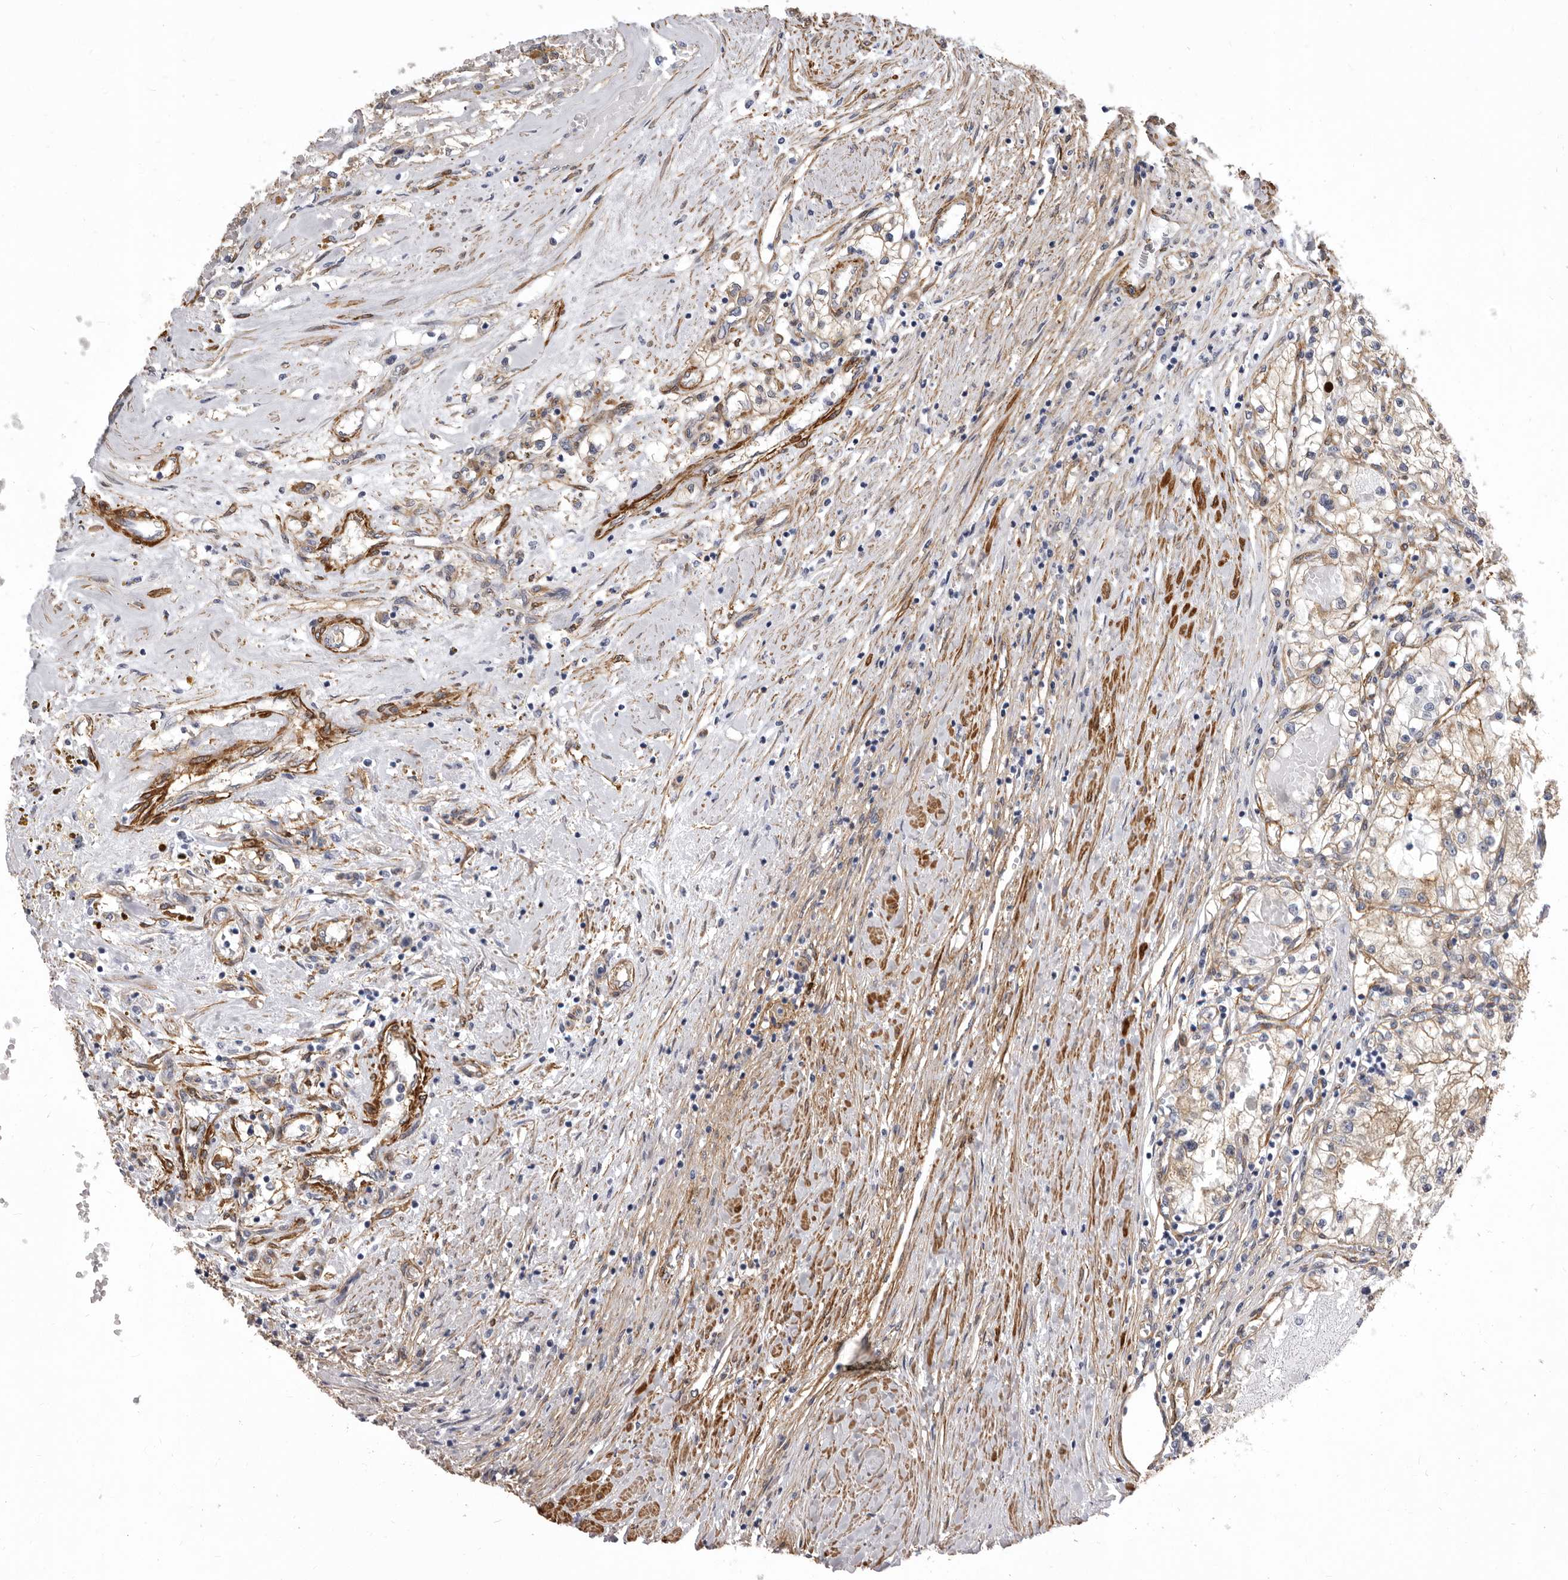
{"staining": {"intensity": "weak", "quantity": "25%-75%", "location": "cytoplasmic/membranous"}, "tissue": "renal cancer", "cell_type": "Tumor cells", "image_type": "cancer", "snomed": [{"axis": "morphology", "description": "Normal tissue, NOS"}, {"axis": "morphology", "description": "Adenocarcinoma, NOS"}, {"axis": "topography", "description": "Kidney"}], "caption": "DAB (3,3'-diaminobenzidine) immunohistochemical staining of human renal cancer (adenocarcinoma) reveals weak cytoplasmic/membranous protein positivity in approximately 25%-75% of tumor cells.", "gene": "ENAH", "patient": {"sex": "male", "age": 68}}